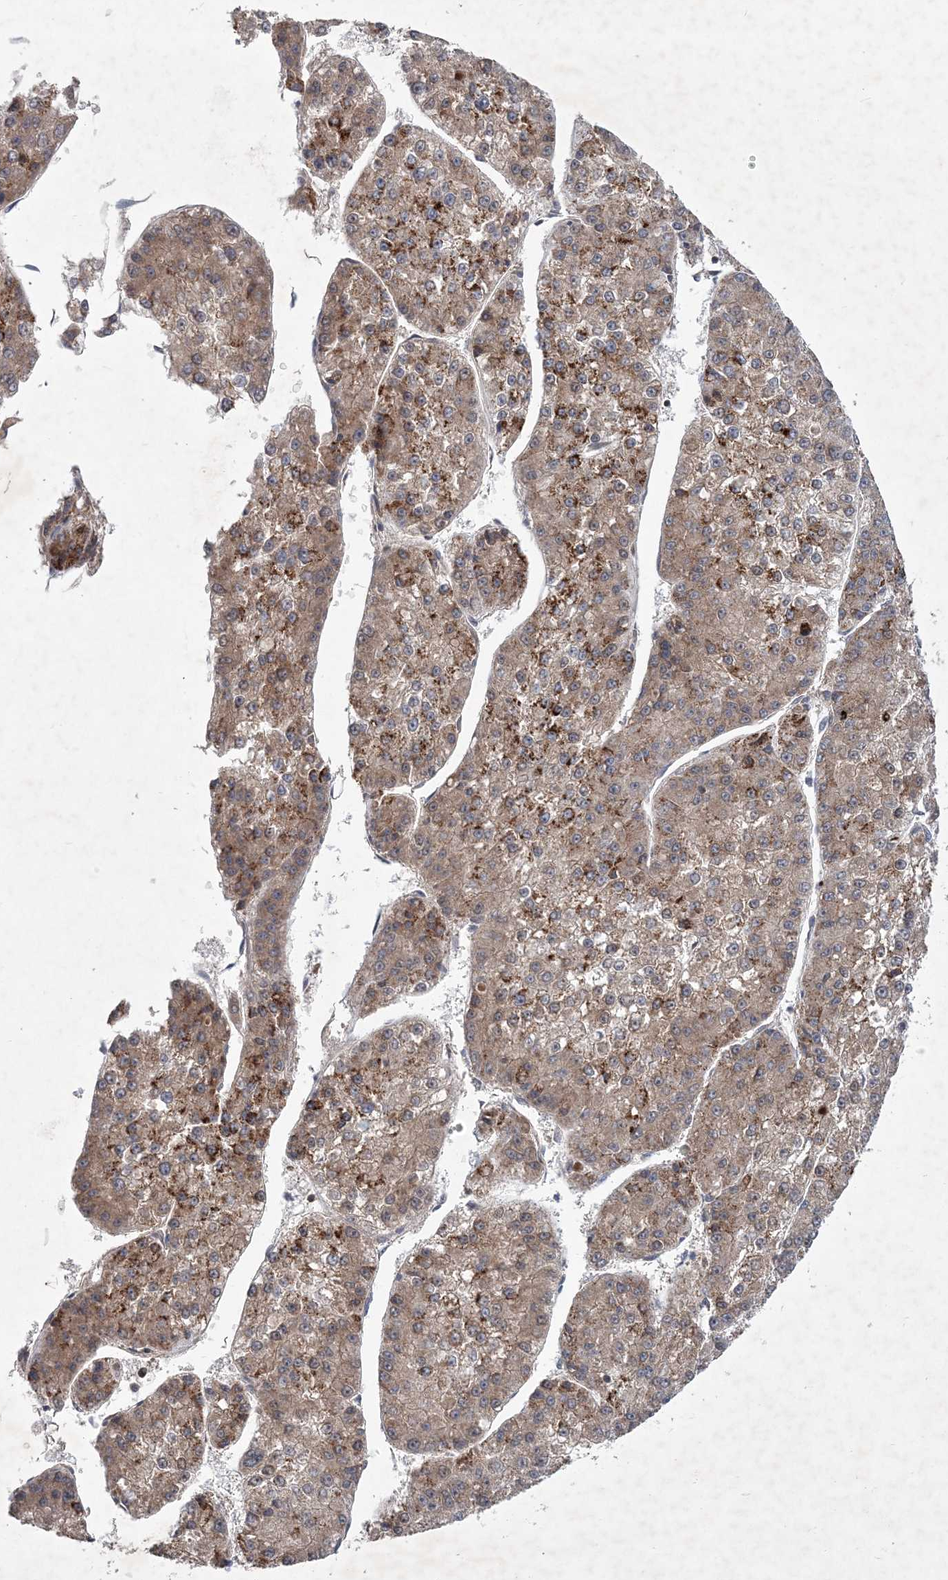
{"staining": {"intensity": "moderate", "quantity": ">75%", "location": "cytoplasmic/membranous"}, "tissue": "liver cancer", "cell_type": "Tumor cells", "image_type": "cancer", "snomed": [{"axis": "morphology", "description": "Carcinoma, Hepatocellular, NOS"}, {"axis": "topography", "description": "Liver"}], "caption": "Hepatocellular carcinoma (liver) stained for a protein (brown) demonstrates moderate cytoplasmic/membranous positive expression in approximately >75% of tumor cells.", "gene": "RNF25", "patient": {"sex": "female", "age": 73}}